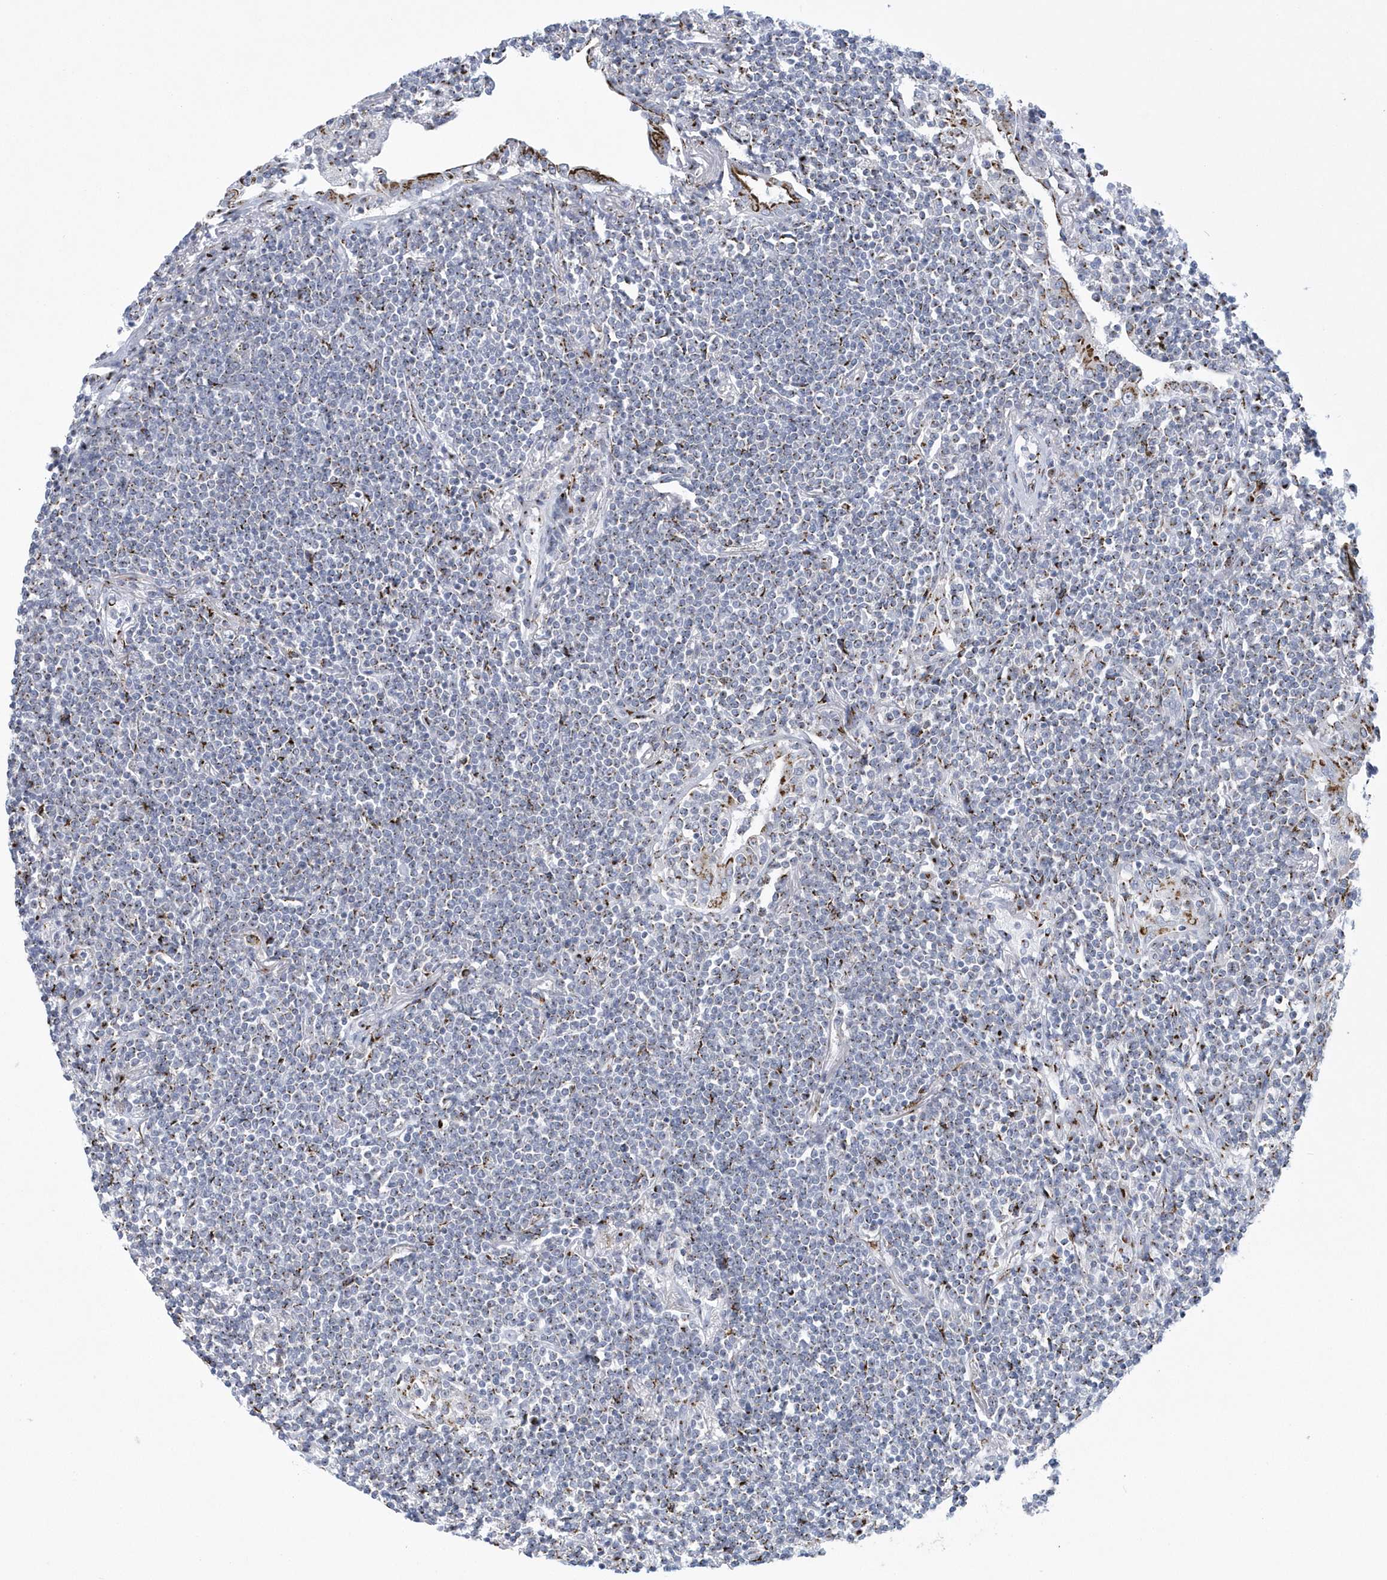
{"staining": {"intensity": "weak", "quantity": "25%-75%", "location": "cytoplasmic/membranous"}, "tissue": "lymphoma", "cell_type": "Tumor cells", "image_type": "cancer", "snomed": [{"axis": "morphology", "description": "Malignant lymphoma, non-Hodgkin's type, Low grade"}, {"axis": "topography", "description": "Lung"}], "caption": "Approximately 25%-75% of tumor cells in human lymphoma show weak cytoplasmic/membranous protein expression as visualized by brown immunohistochemical staining.", "gene": "SLX9", "patient": {"sex": "female", "age": 71}}